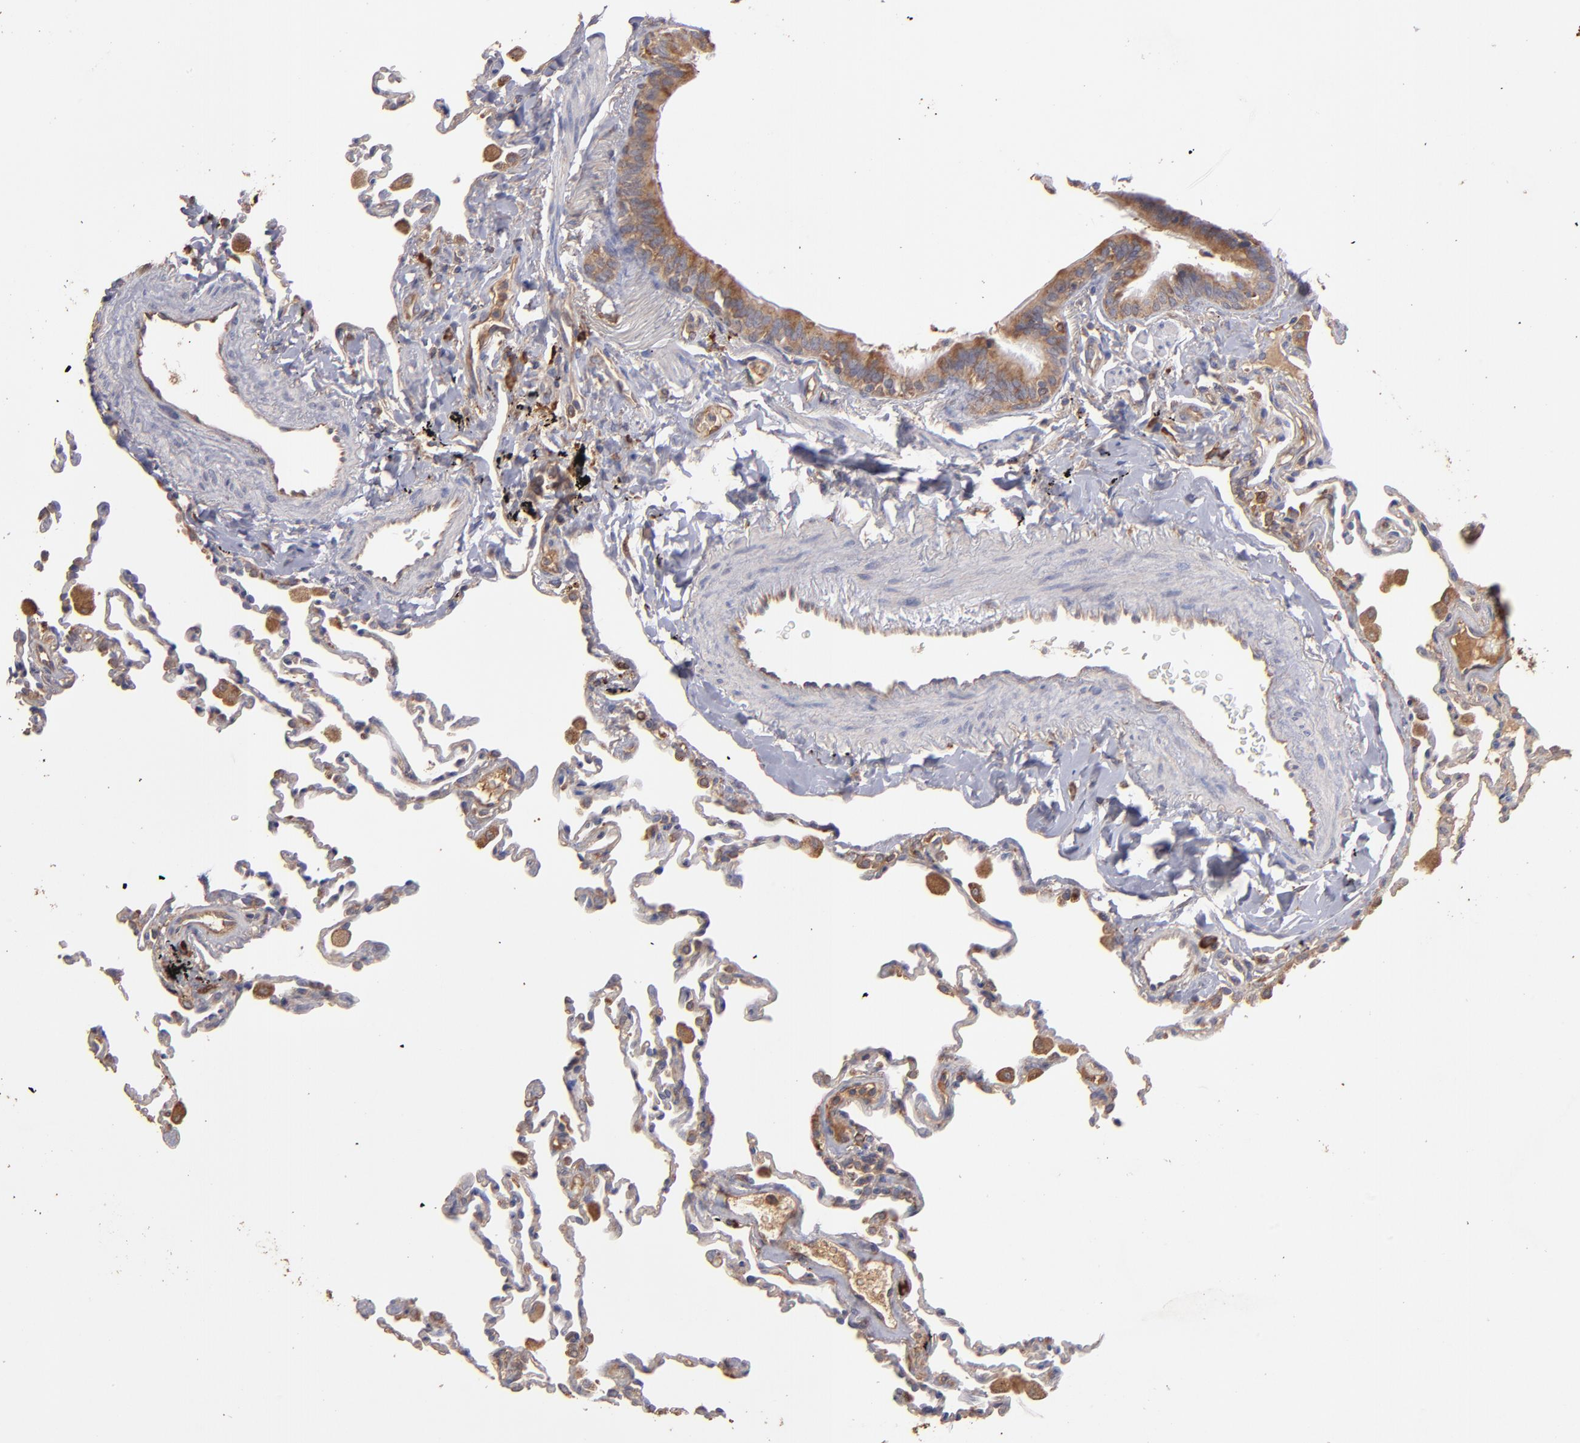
{"staining": {"intensity": "weak", "quantity": "25%-75%", "location": "cytoplasmic/membranous"}, "tissue": "lung", "cell_type": "Alveolar cells", "image_type": "normal", "snomed": [{"axis": "morphology", "description": "Normal tissue, NOS"}, {"axis": "topography", "description": "Lung"}], "caption": "Lung stained with DAB (3,3'-diaminobenzidine) immunohistochemistry (IHC) exhibits low levels of weak cytoplasmic/membranous staining in approximately 25%-75% of alveolar cells.", "gene": "NFKBIE", "patient": {"sex": "male", "age": 59}}